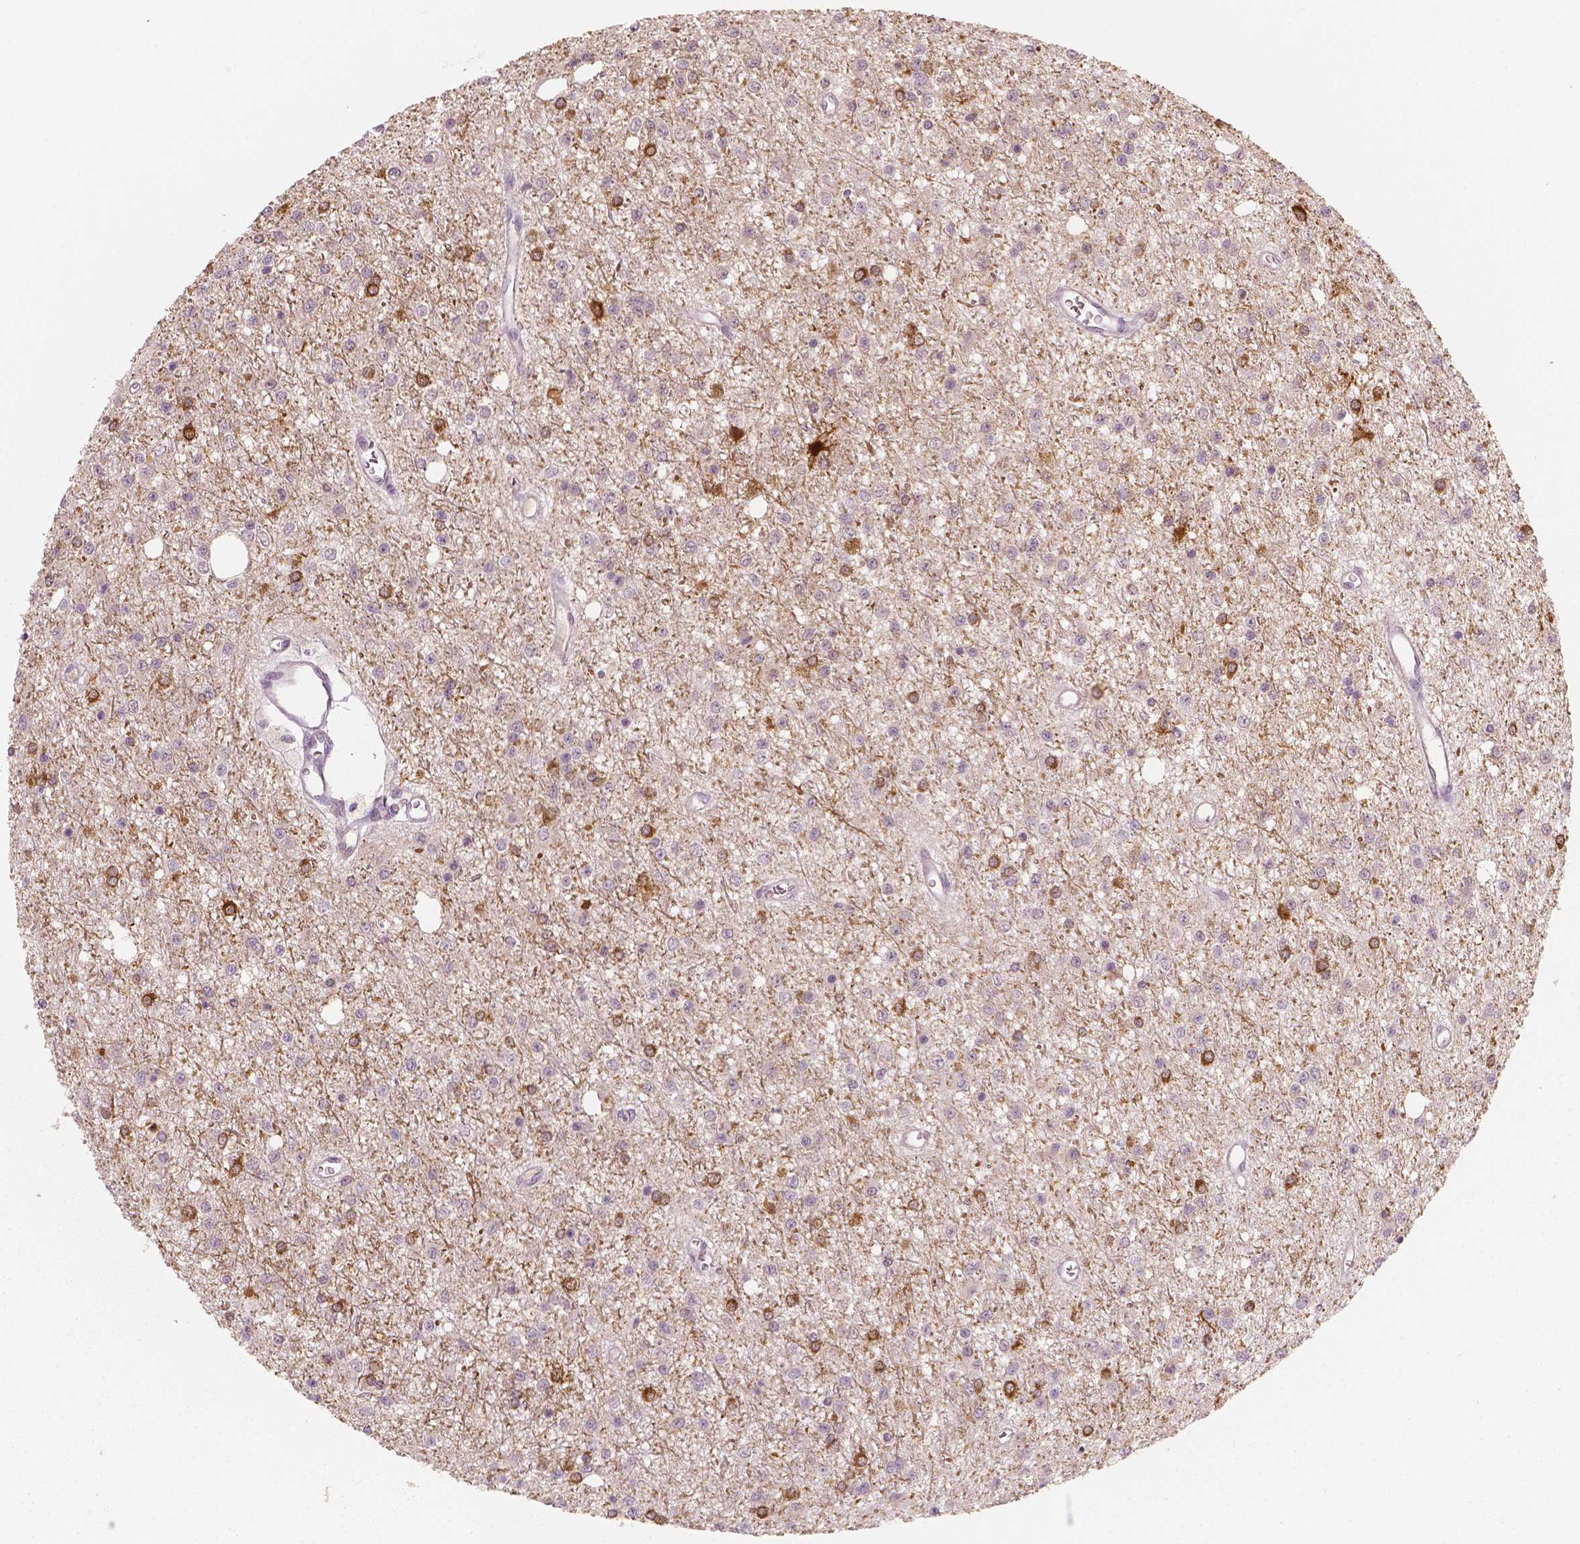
{"staining": {"intensity": "moderate", "quantity": "<25%", "location": "cytoplasmic/membranous"}, "tissue": "glioma", "cell_type": "Tumor cells", "image_type": "cancer", "snomed": [{"axis": "morphology", "description": "Glioma, malignant, Low grade"}, {"axis": "topography", "description": "Brain"}], "caption": "Malignant glioma (low-grade) tissue reveals moderate cytoplasmic/membranous expression in approximately <25% of tumor cells, visualized by immunohistochemistry.", "gene": "NECAB1", "patient": {"sex": "female", "age": 45}}